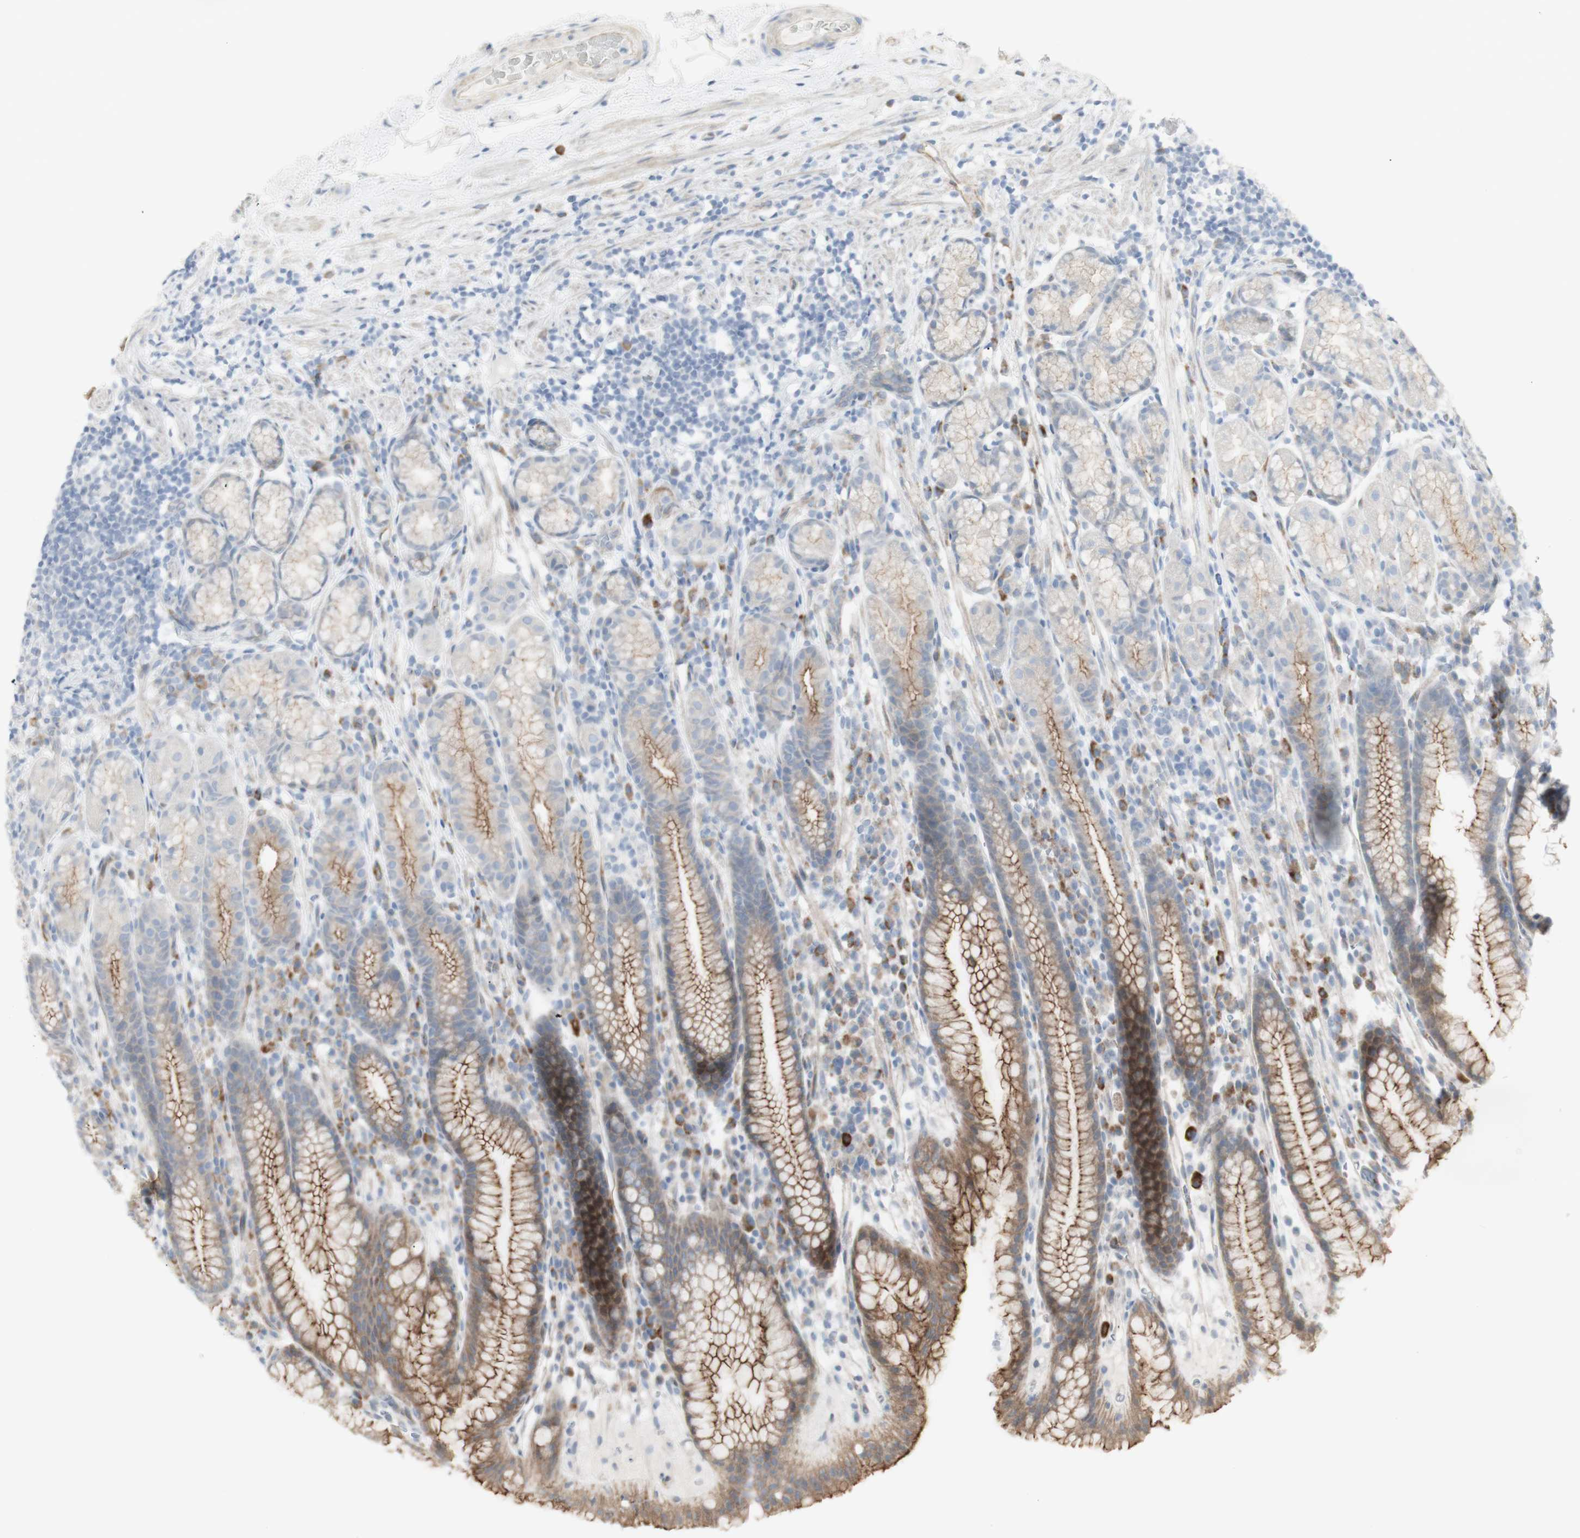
{"staining": {"intensity": "moderate", "quantity": "25%-75%", "location": "cytoplasmic/membranous"}, "tissue": "stomach", "cell_type": "Glandular cells", "image_type": "normal", "snomed": [{"axis": "morphology", "description": "Normal tissue, NOS"}, {"axis": "topography", "description": "Stomach, lower"}], "caption": "Stomach stained with a brown dye shows moderate cytoplasmic/membranous positive staining in about 25%-75% of glandular cells.", "gene": "NDST4", "patient": {"sex": "male", "age": 52}}